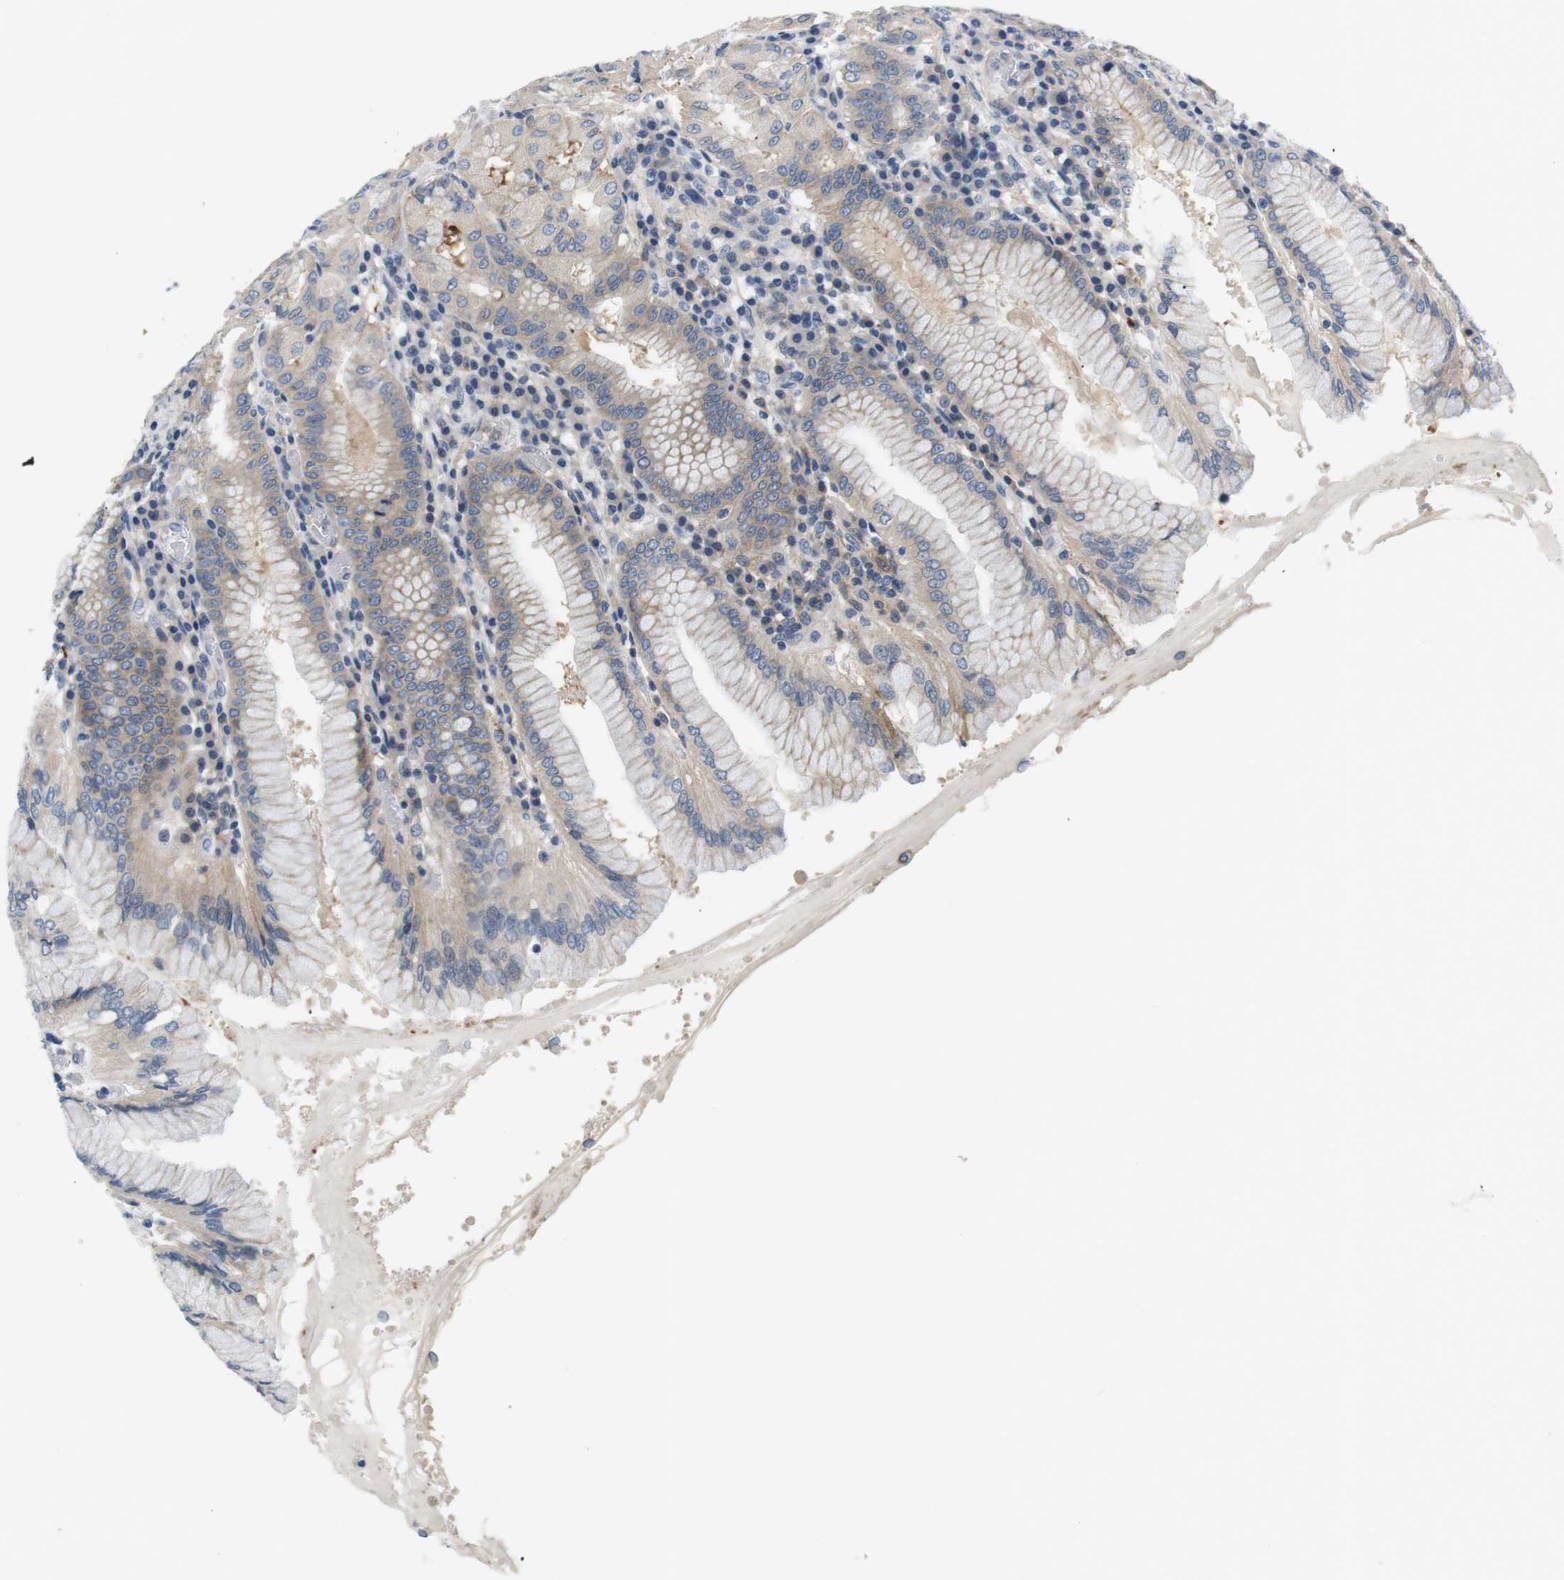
{"staining": {"intensity": "moderate", "quantity": "<25%", "location": "cytoplasmic/membranous"}, "tissue": "stomach", "cell_type": "Glandular cells", "image_type": "normal", "snomed": [{"axis": "morphology", "description": "Normal tissue, NOS"}, {"axis": "topography", "description": "Stomach"}, {"axis": "topography", "description": "Stomach, lower"}], "caption": "The histopathology image reveals staining of benign stomach, revealing moderate cytoplasmic/membranous protein positivity (brown color) within glandular cells. The protein is stained brown, and the nuclei are stained in blue (DAB IHC with brightfield microscopy, high magnification).", "gene": "SLC30A1", "patient": {"sex": "female", "age": 56}}